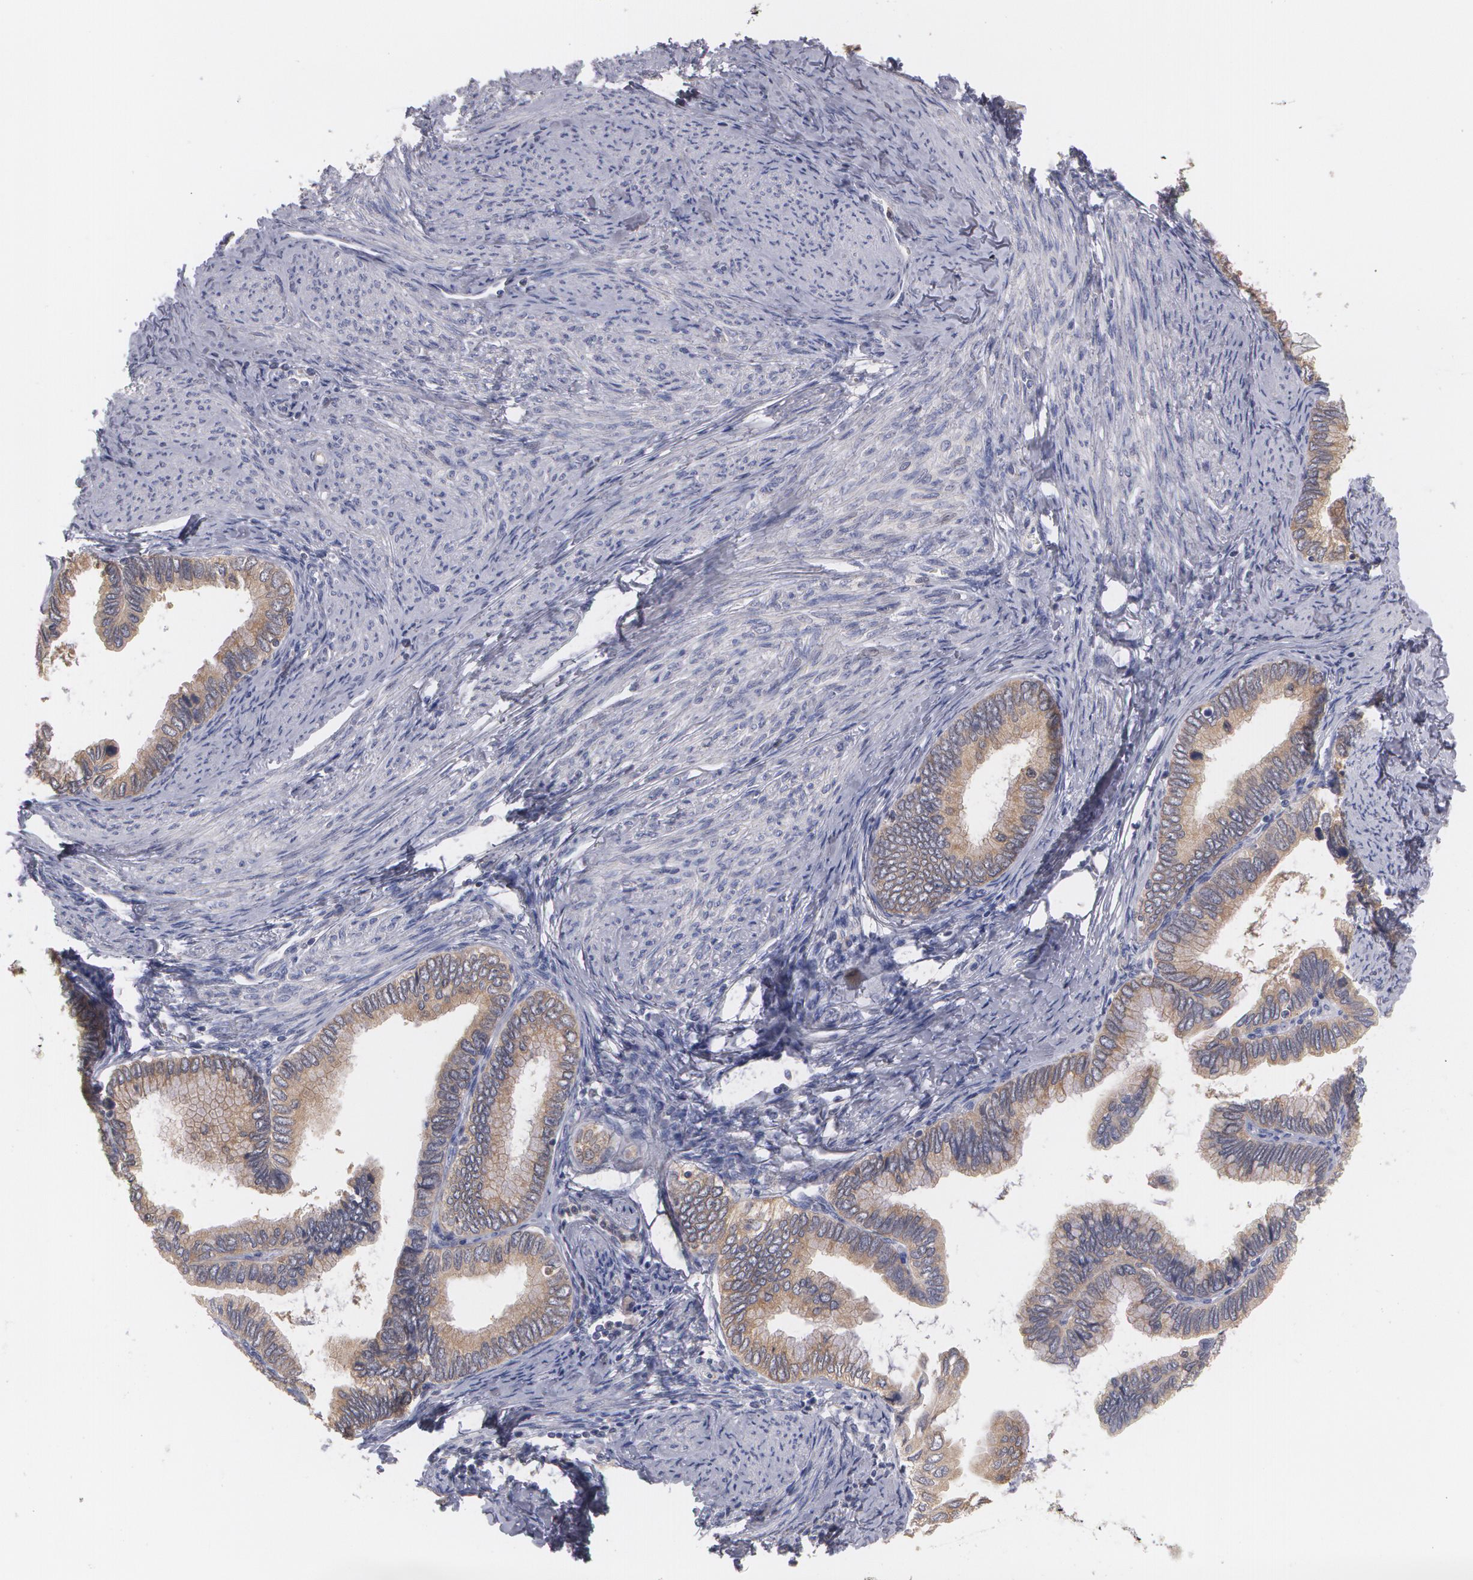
{"staining": {"intensity": "moderate", "quantity": ">75%", "location": "cytoplasmic/membranous"}, "tissue": "cervical cancer", "cell_type": "Tumor cells", "image_type": "cancer", "snomed": [{"axis": "morphology", "description": "Adenocarcinoma, NOS"}, {"axis": "topography", "description": "Cervix"}], "caption": "High-power microscopy captured an IHC image of adenocarcinoma (cervical), revealing moderate cytoplasmic/membranous positivity in approximately >75% of tumor cells. Nuclei are stained in blue.", "gene": "MTHFD1", "patient": {"sex": "female", "age": 49}}